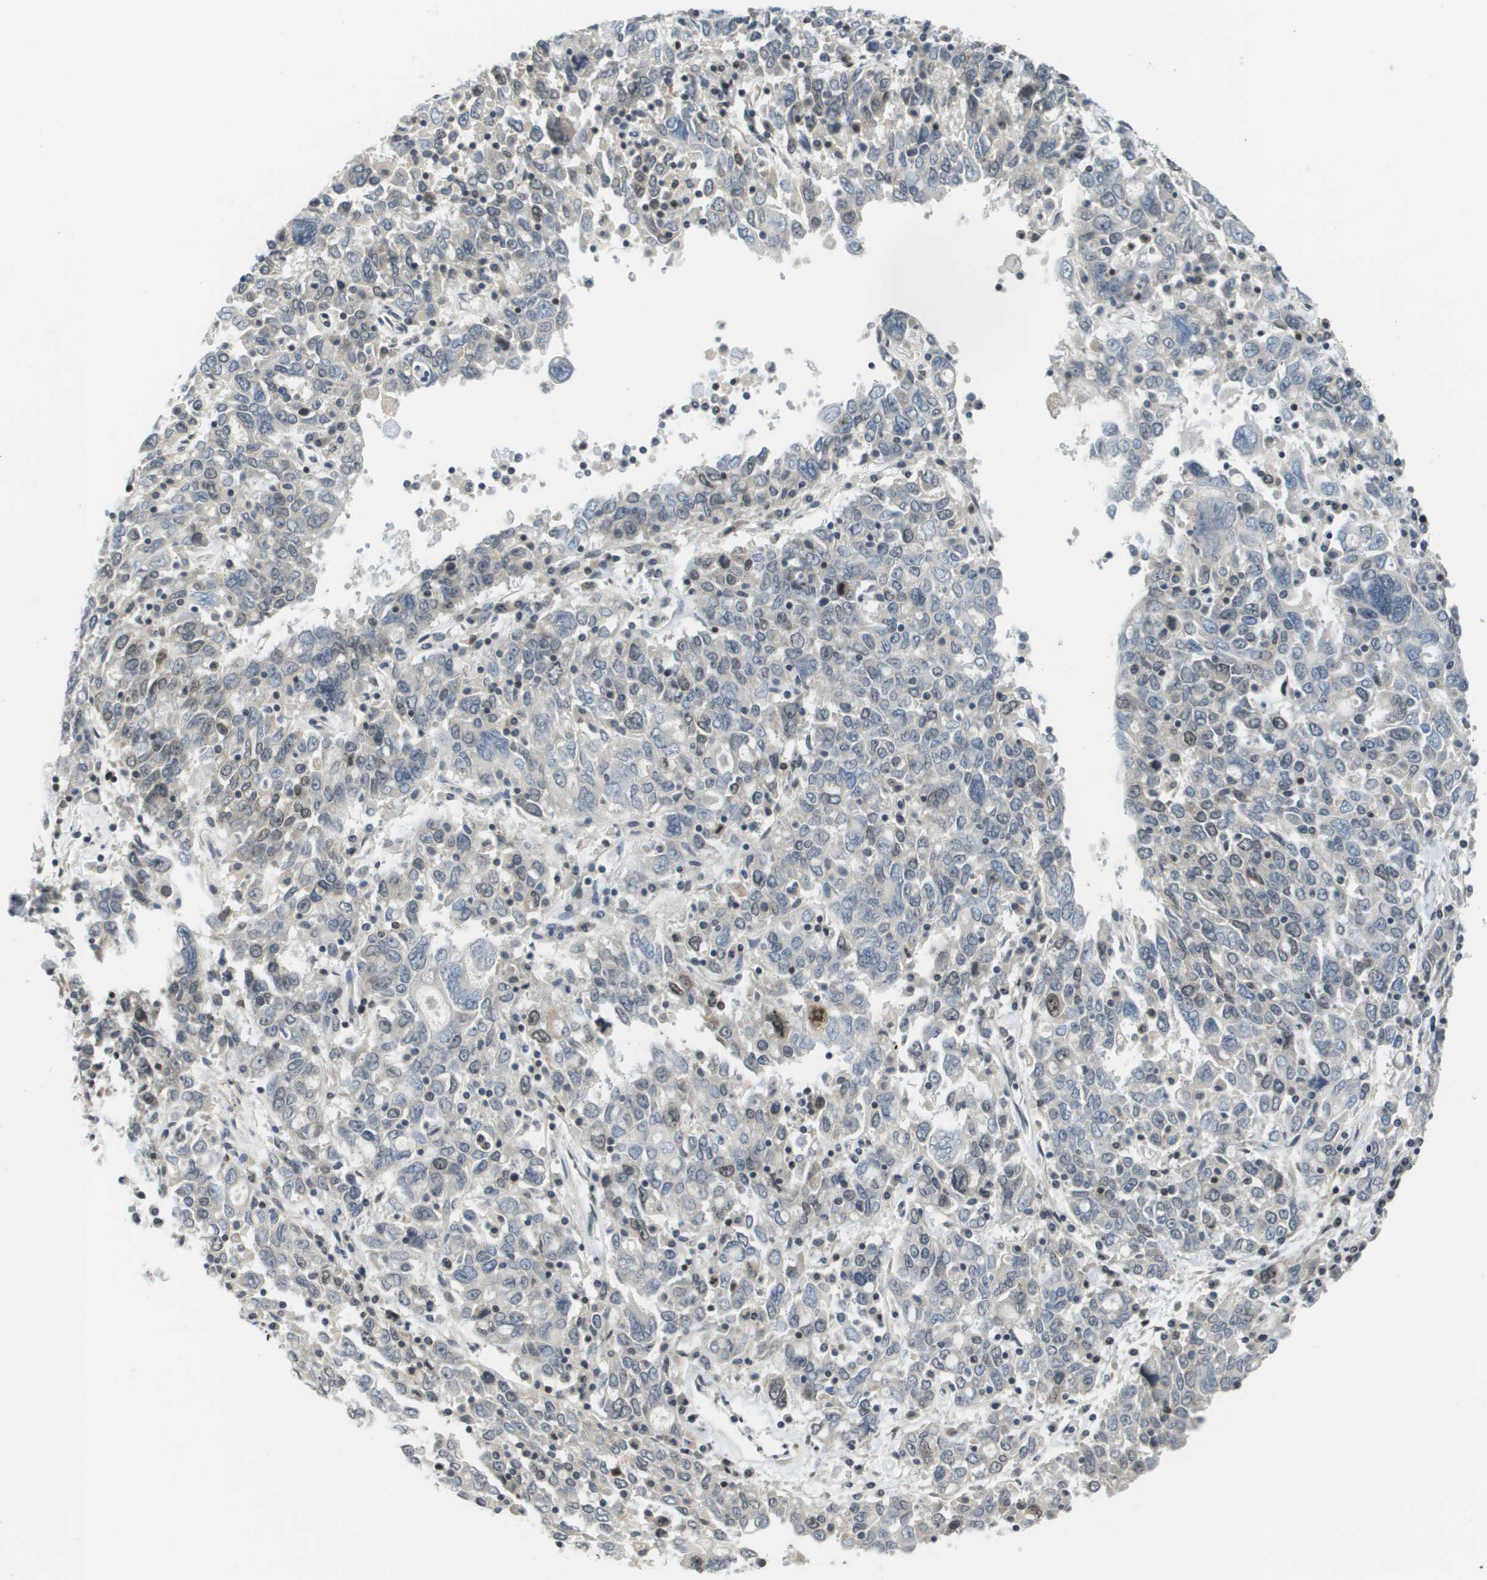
{"staining": {"intensity": "moderate", "quantity": "<25%", "location": "nuclear"}, "tissue": "ovarian cancer", "cell_type": "Tumor cells", "image_type": "cancer", "snomed": [{"axis": "morphology", "description": "Carcinoma, endometroid"}, {"axis": "topography", "description": "Ovary"}], "caption": "Ovarian cancer tissue demonstrates moderate nuclear staining in about <25% of tumor cells The staining is performed using DAB brown chromogen to label protein expression. The nuclei are counter-stained blue using hematoxylin.", "gene": "CBX5", "patient": {"sex": "female", "age": 62}}